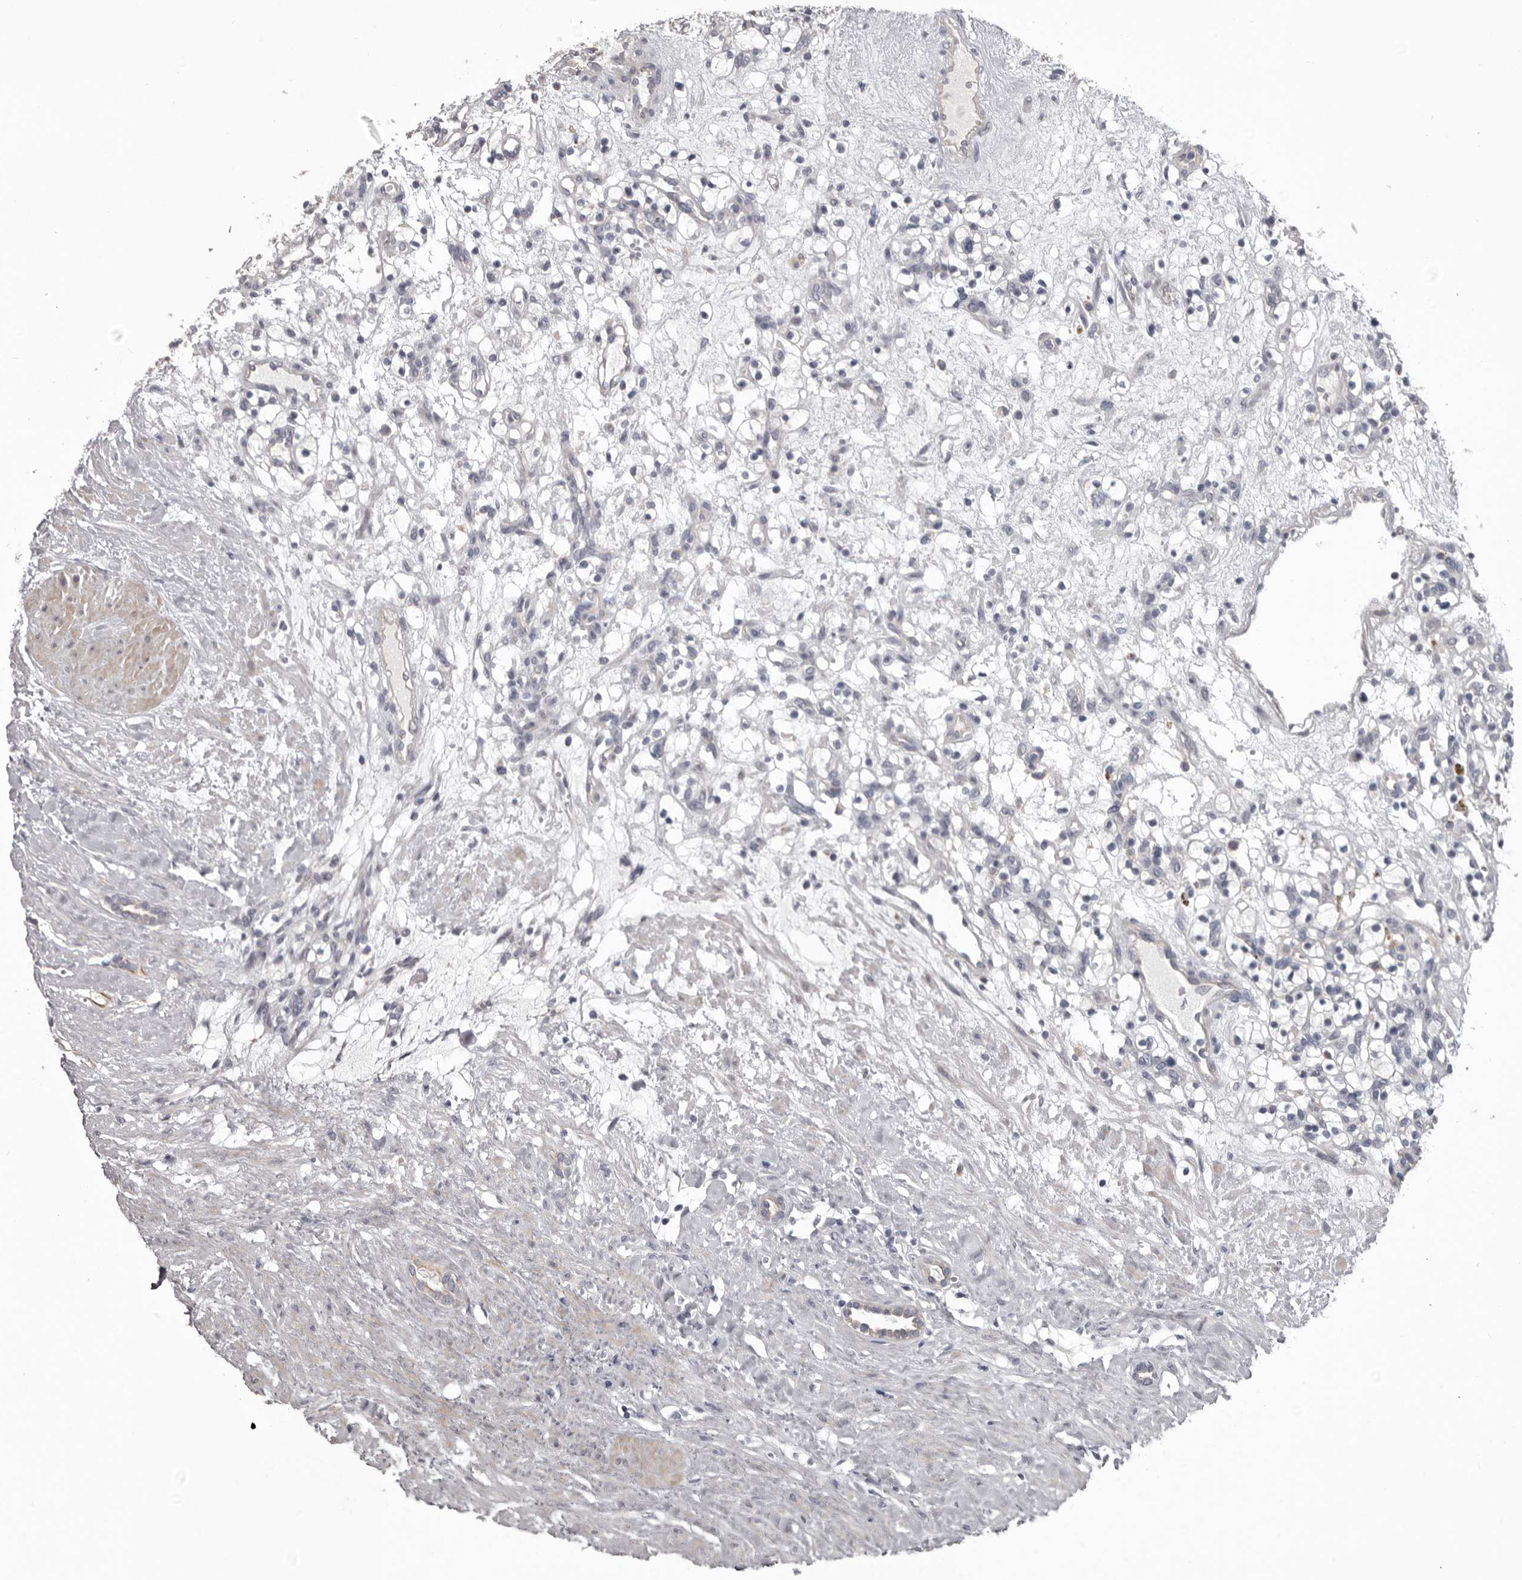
{"staining": {"intensity": "negative", "quantity": "none", "location": "none"}, "tissue": "renal cancer", "cell_type": "Tumor cells", "image_type": "cancer", "snomed": [{"axis": "morphology", "description": "Adenocarcinoma, NOS"}, {"axis": "topography", "description": "Kidney"}], "caption": "This photomicrograph is of renal cancer (adenocarcinoma) stained with immunohistochemistry (IHC) to label a protein in brown with the nuclei are counter-stained blue. There is no expression in tumor cells. (Stains: DAB (3,3'-diaminobenzidine) immunohistochemistry (IHC) with hematoxylin counter stain, Microscopy: brightfield microscopy at high magnification).", "gene": "LPAR6", "patient": {"sex": "female", "age": 57}}